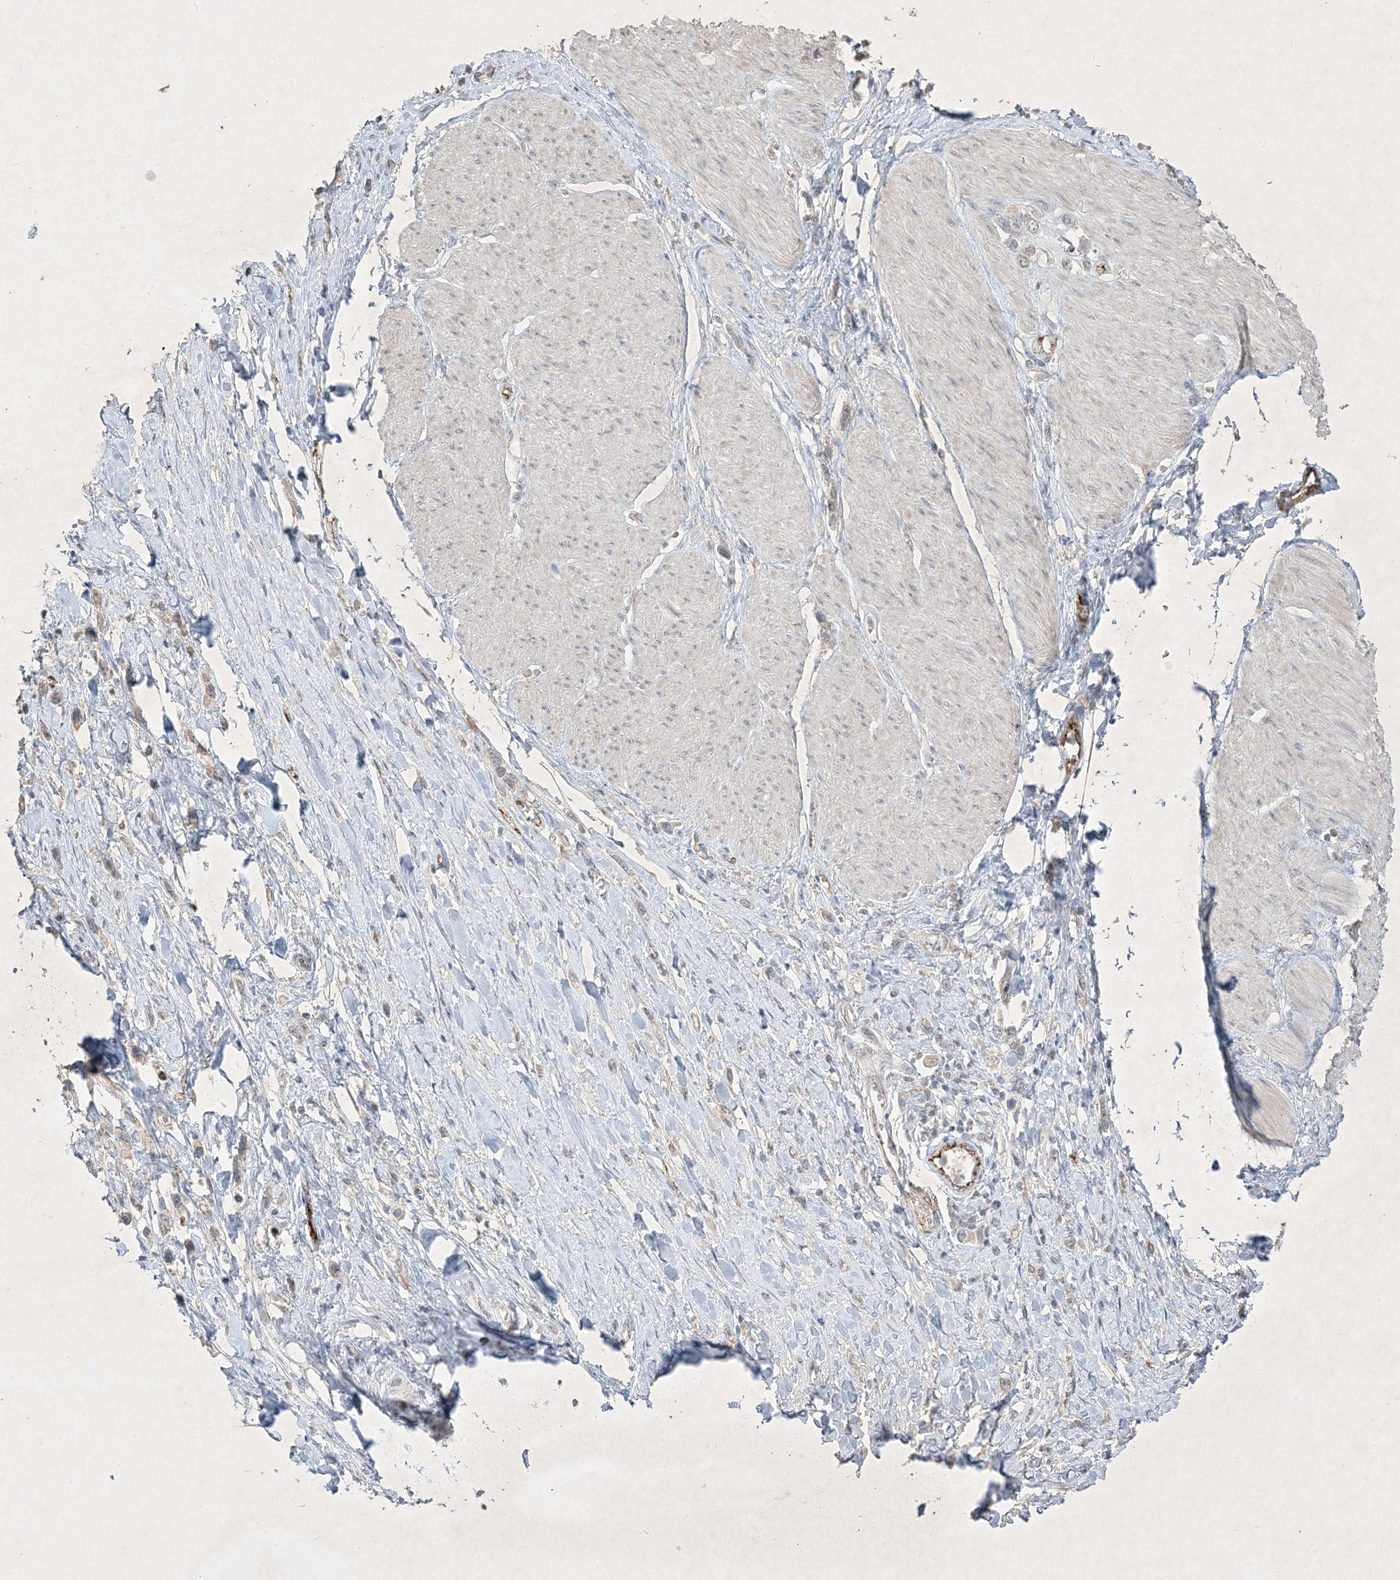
{"staining": {"intensity": "negative", "quantity": "none", "location": "none"}, "tissue": "stomach cancer", "cell_type": "Tumor cells", "image_type": "cancer", "snomed": [{"axis": "morphology", "description": "Adenocarcinoma, NOS"}, {"axis": "topography", "description": "Stomach"}], "caption": "There is no significant positivity in tumor cells of stomach adenocarcinoma.", "gene": "PRSS36", "patient": {"sex": "female", "age": 65}}